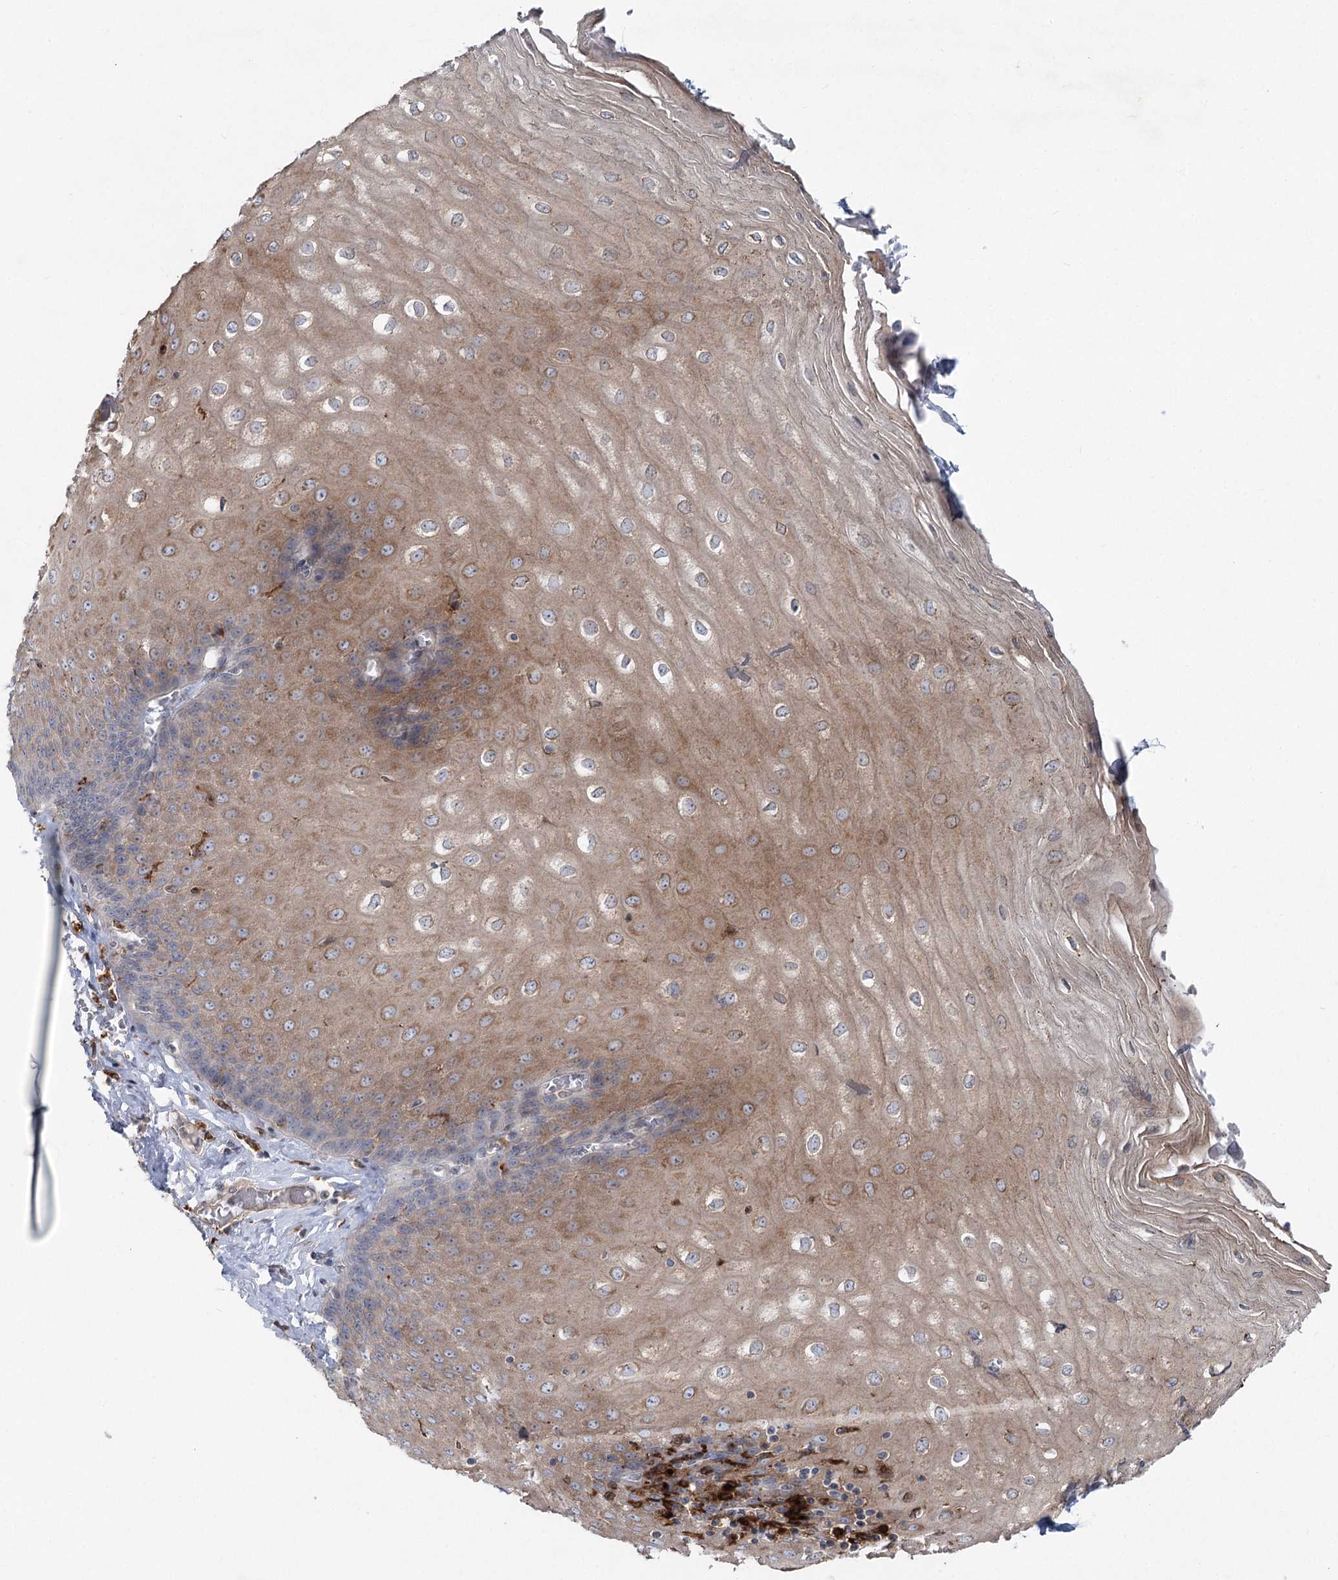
{"staining": {"intensity": "moderate", "quantity": ">75%", "location": "cytoplasmic/membranous"}, "tissue": "esophagus", "cell_type": "Squamous epithelial cells", "image_type": "normal", "snomed": [{"axis": "morphology", "description": "Normal tissue, NOS"}, {"axis": "topography", "description": "Esophagus"}], "caption": "The histopathology image demonstrates immunohistochemical staining of unremarkable esophagus. There is moderate cytoplasmic/membranous positivity is appreciated in about >75% of squamous epithelial cells.", "gene": "SCN11A", "patient": {"sex": "male", "age": 60}}